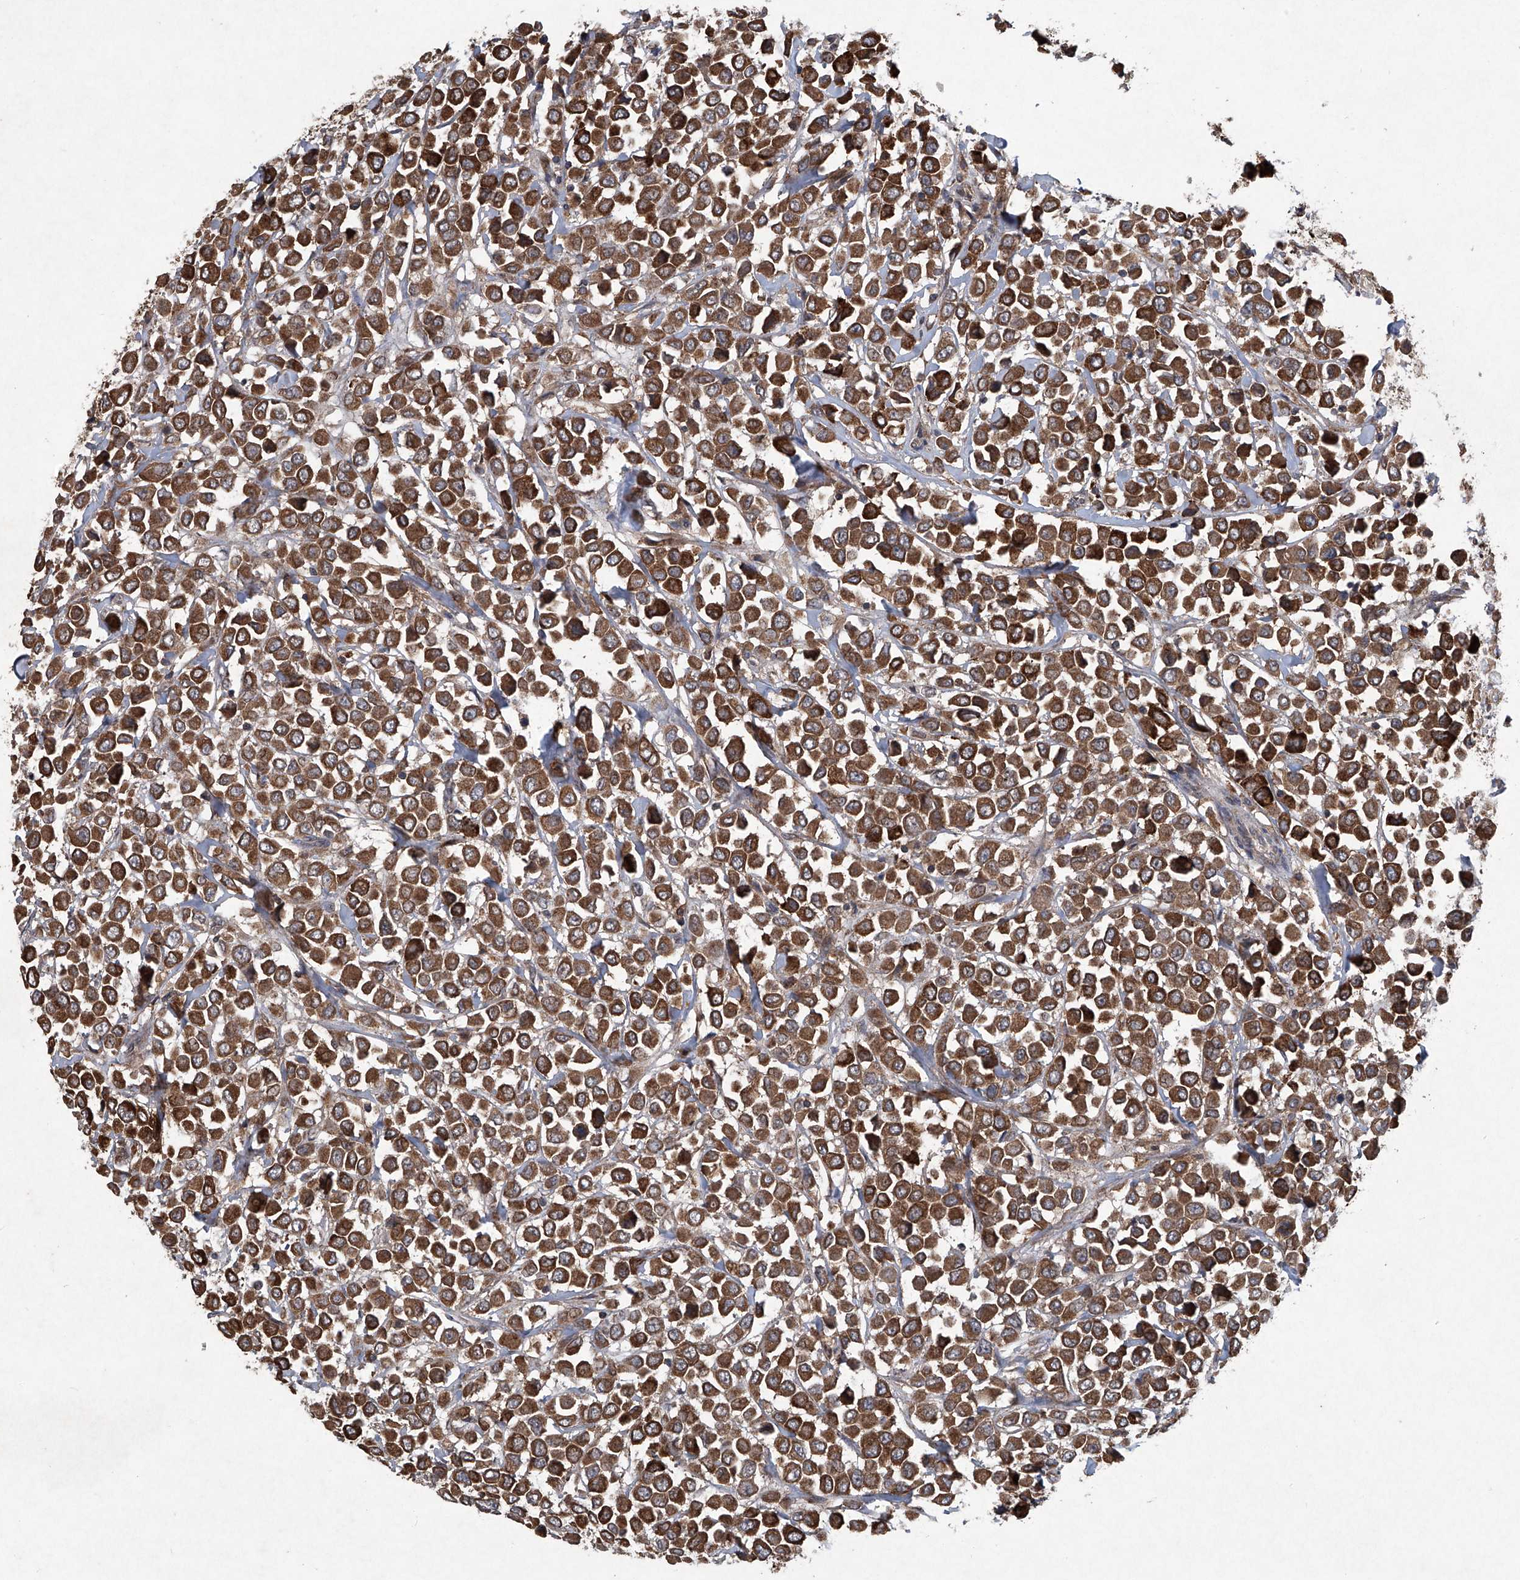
{"staining": {"intensity": "strong", "quantity": ">75%", "location": "cytoplasmic/membranous"}, "tissue": "breast cancer", "cell_type": "Tumor cells", "image_type": "cancer", "snomed": [{"axis": "morphology", "description": "Duct carcinoma"}, {"axis": "topography", "description": "Breast"}], "caption": "Immunohistochemical staining of breast cancer shows strong cytoplasmic/membranous protein expression in about >75% of tumor cells.", "gene": "SUMF2", "patient": {"sex": "female", "age": 61}}